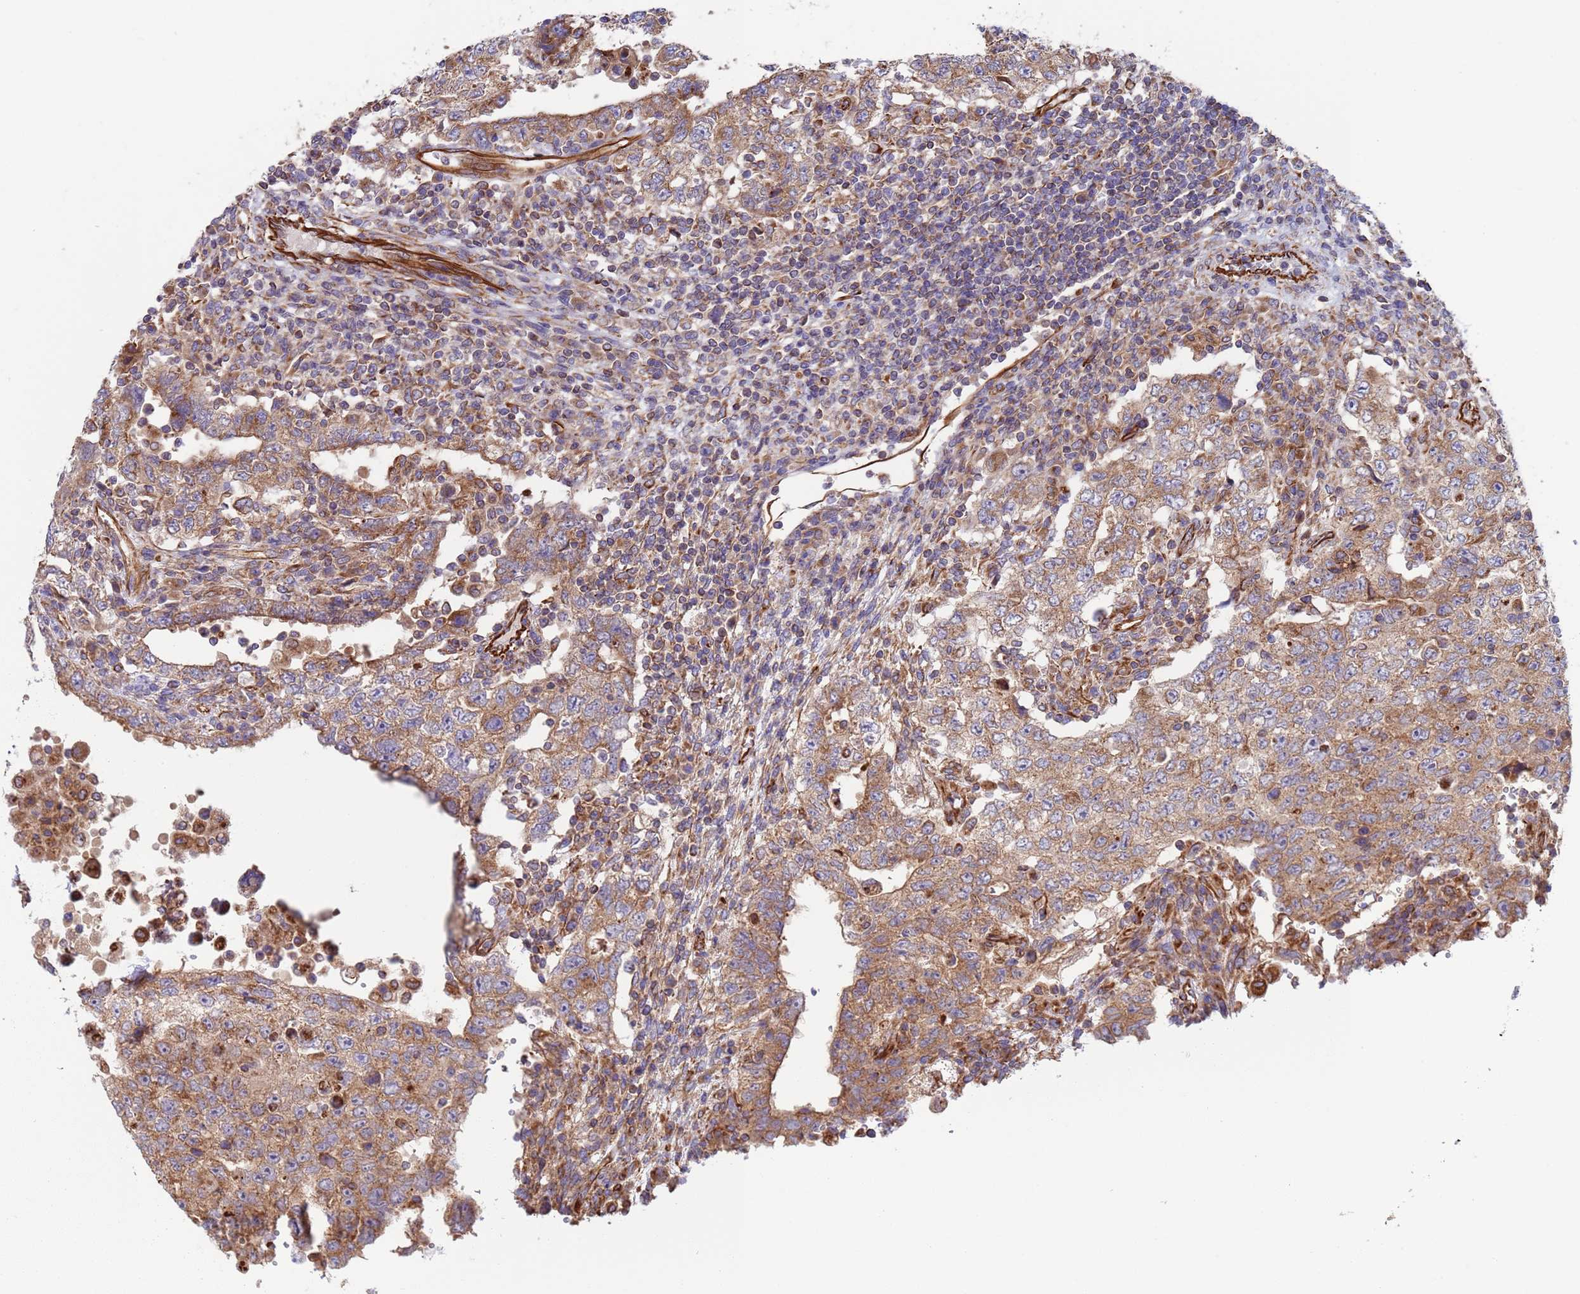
{"staining": {"intensity": "moderate", "quantity": ">75%", "location": "cytoplasmic/membranous"}, "tissue": "testis cancer", "cell_type": "Tumor cells", "image_type": "cancer", "snomed": [{"axis": "morphology", "description": "Carcinoma, Embryonal, NOS"}, {"axis": "topography", "description": "Testis"}], "caption": "Protein expression analysis of testis cancer reveals moderate cytoplasmic/membranous expression in approximately >75% of tumor cells.", "gene": "NUDT12", "patient": {"sex": "male", "age": 26}}